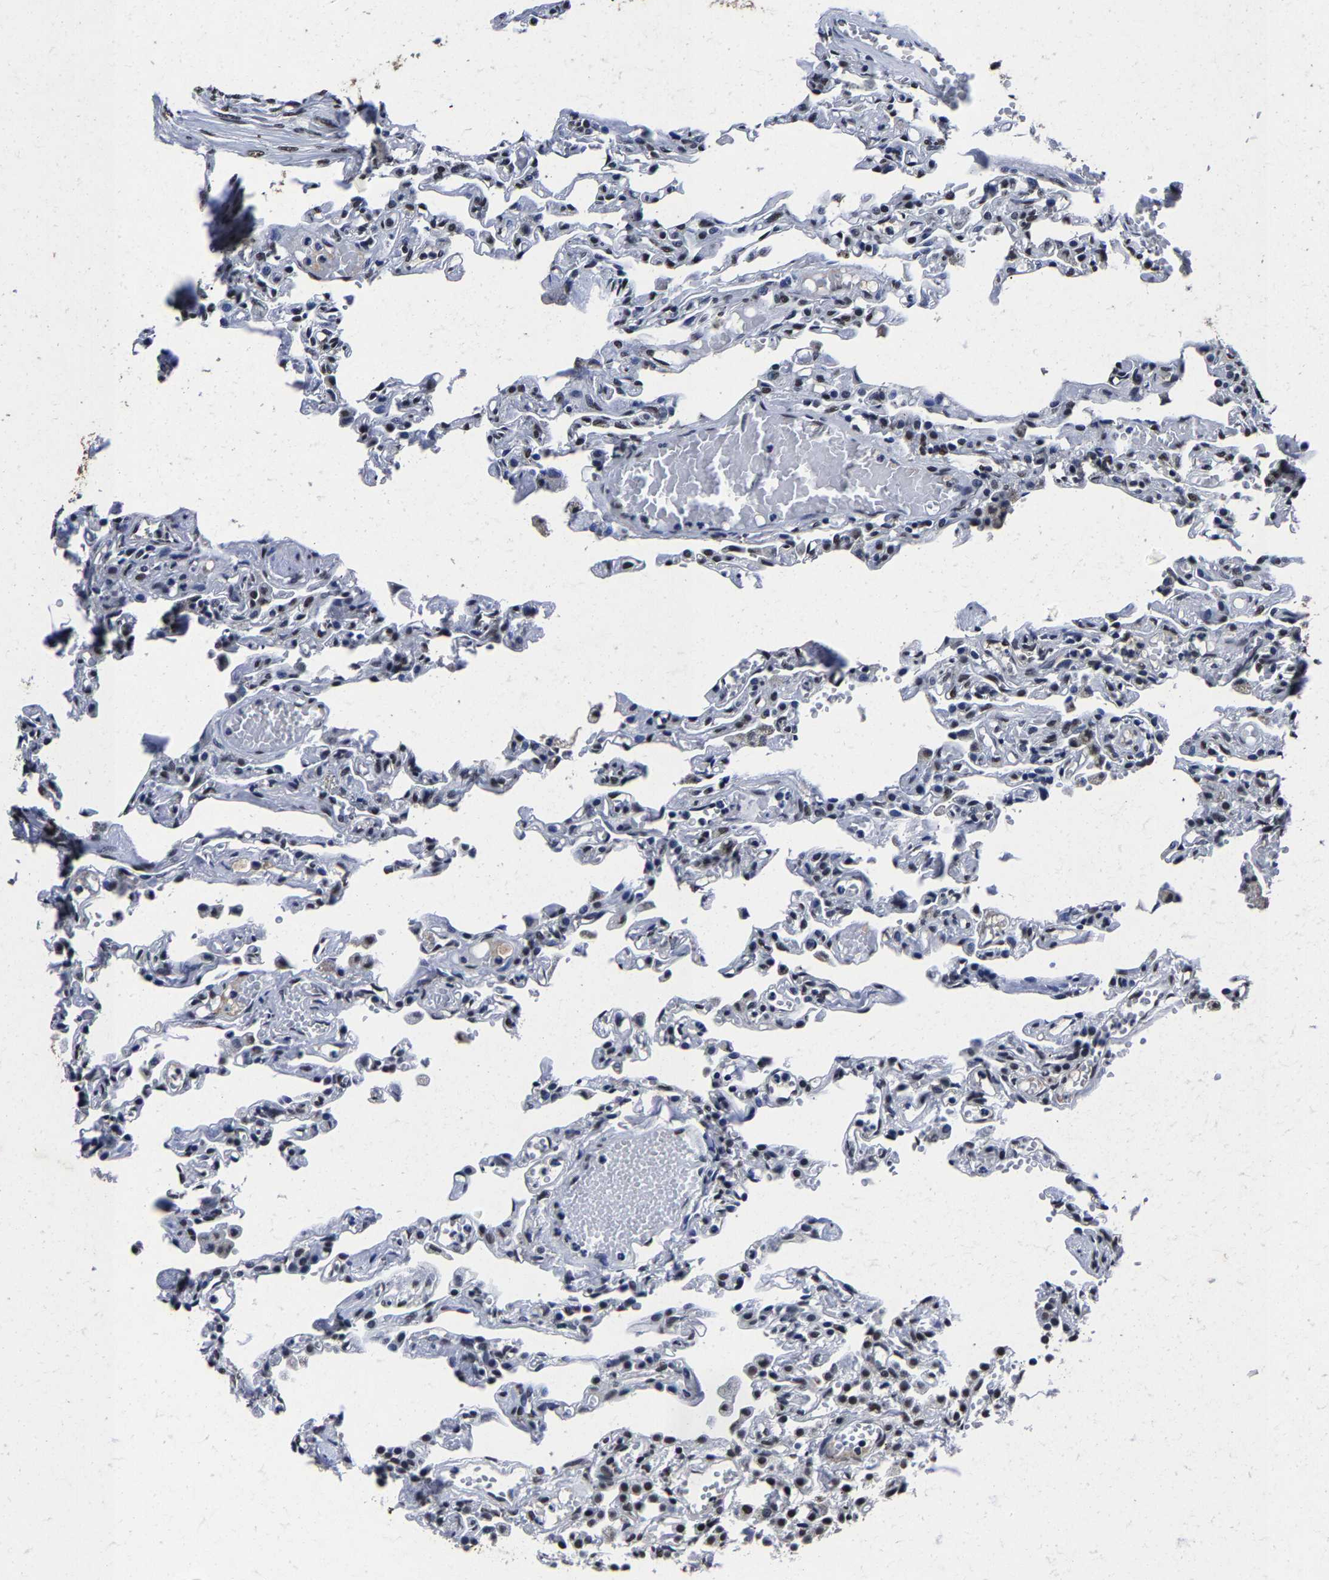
{"staining": {"intensity": "weak", "quantity": "<25%", "location": "nuclear"}, "tissue": "lung", "cell_type": "Alveolar cells", "image_type": "normal", "snomed": [{"axis": "morphology", "description": "Normal tissue, NOS"}, {"axis": "topography", "description": "Lung"}], "caption": "There is no significant expression in alveolar cells of lung.", "gene": "RBM45", "patient": {"sex": "male", "age": 21}}